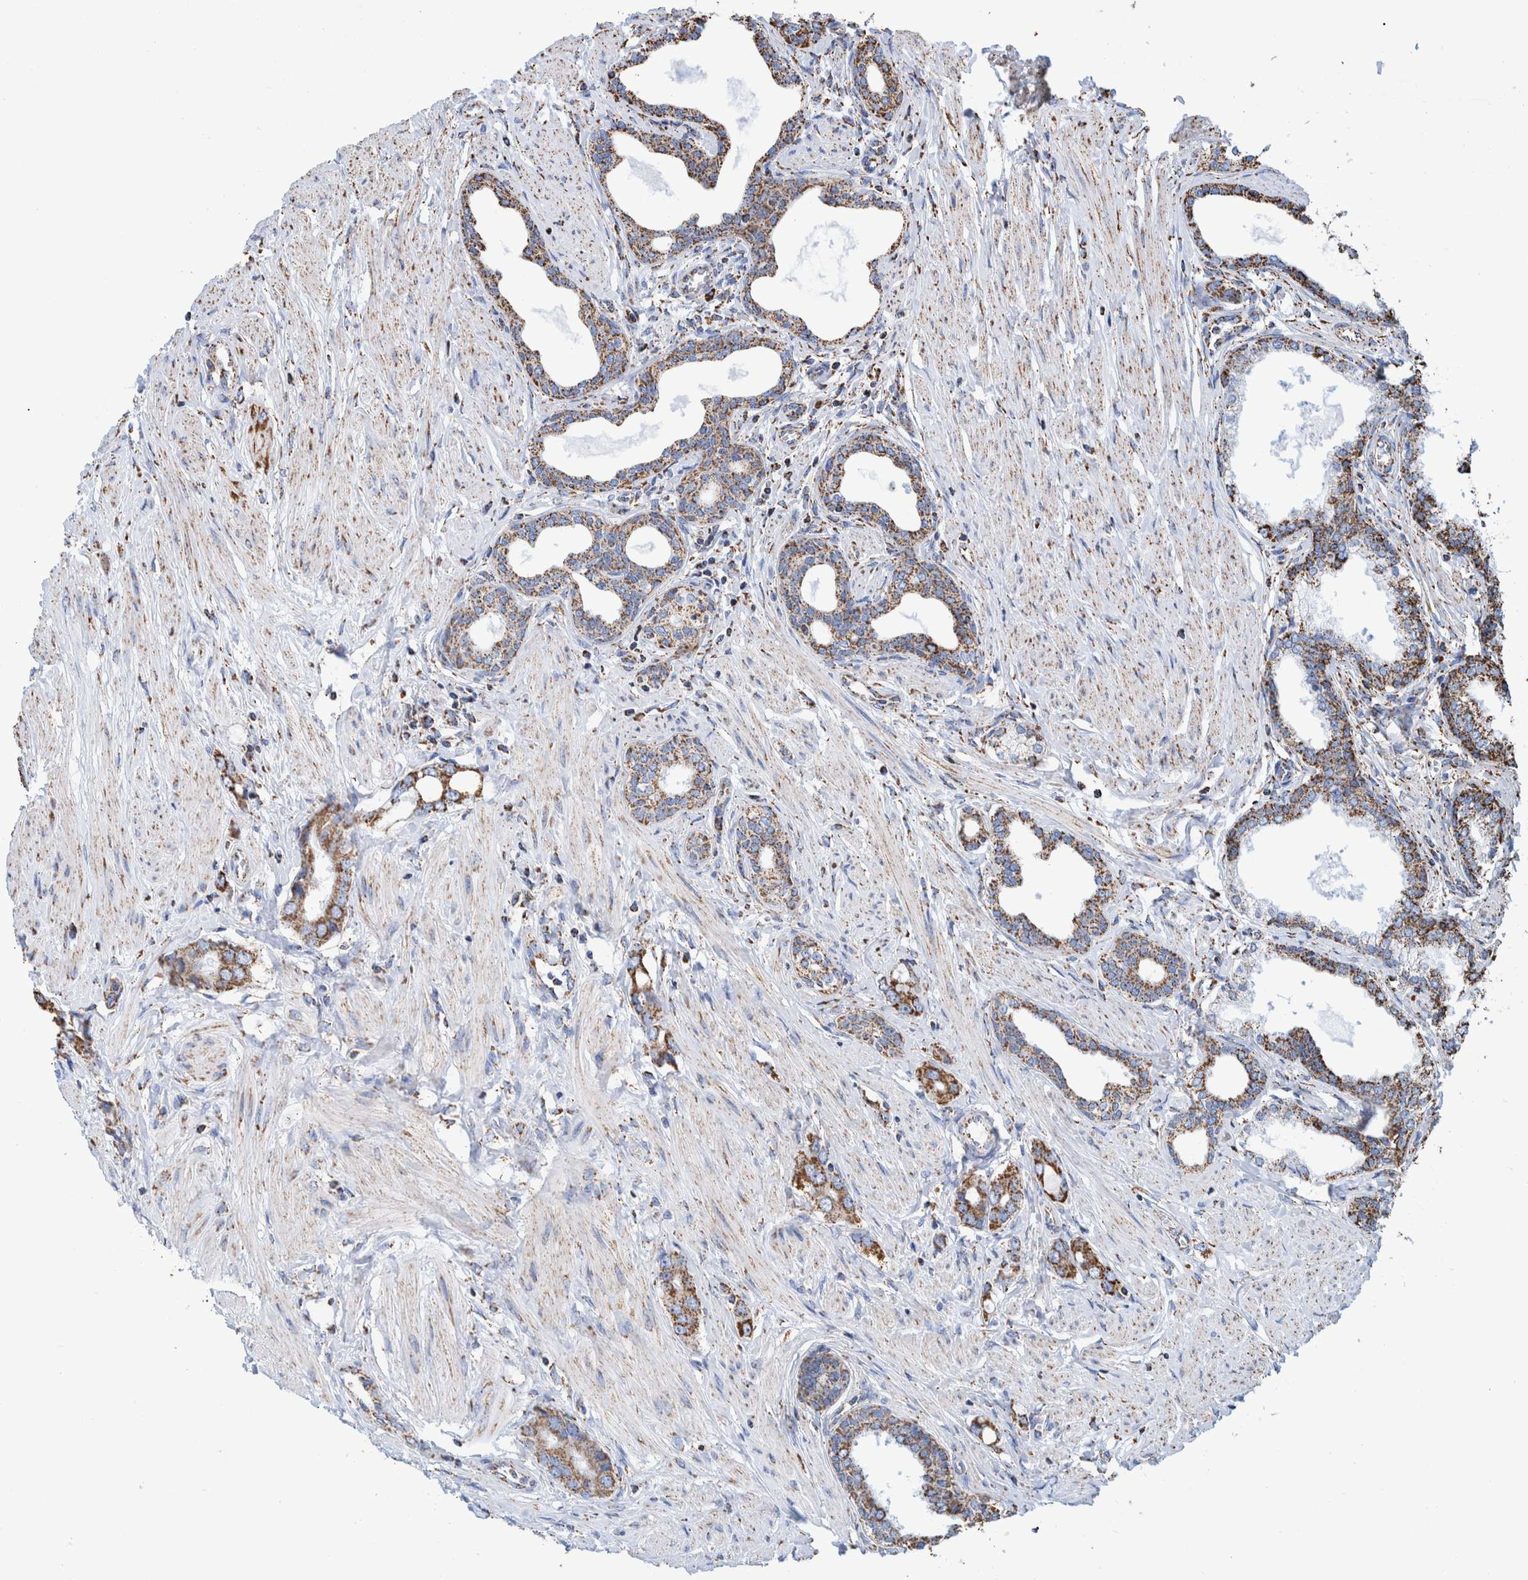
{"staining": {"intensity": "strong", "quantity": ">75%", "location": "cytoplasmic/membranous"}, "tissue": "prostate cancer", "cell_type": "Tumor cells", "image_type": "cancer", "snomed": [{"axis": "morphology", "description": "Adenocarcinoma, High grade"}, {"axis": "topography", "description": "Prostate"}], "caption": "About >75% of tumor cells in human prostate cancer show strong cytoplasmic/membranous protein expression as visualized by brown immunohistochemical staining.", "gene": "VPS26C", "patient": {"sex": "male", "age": 52}}